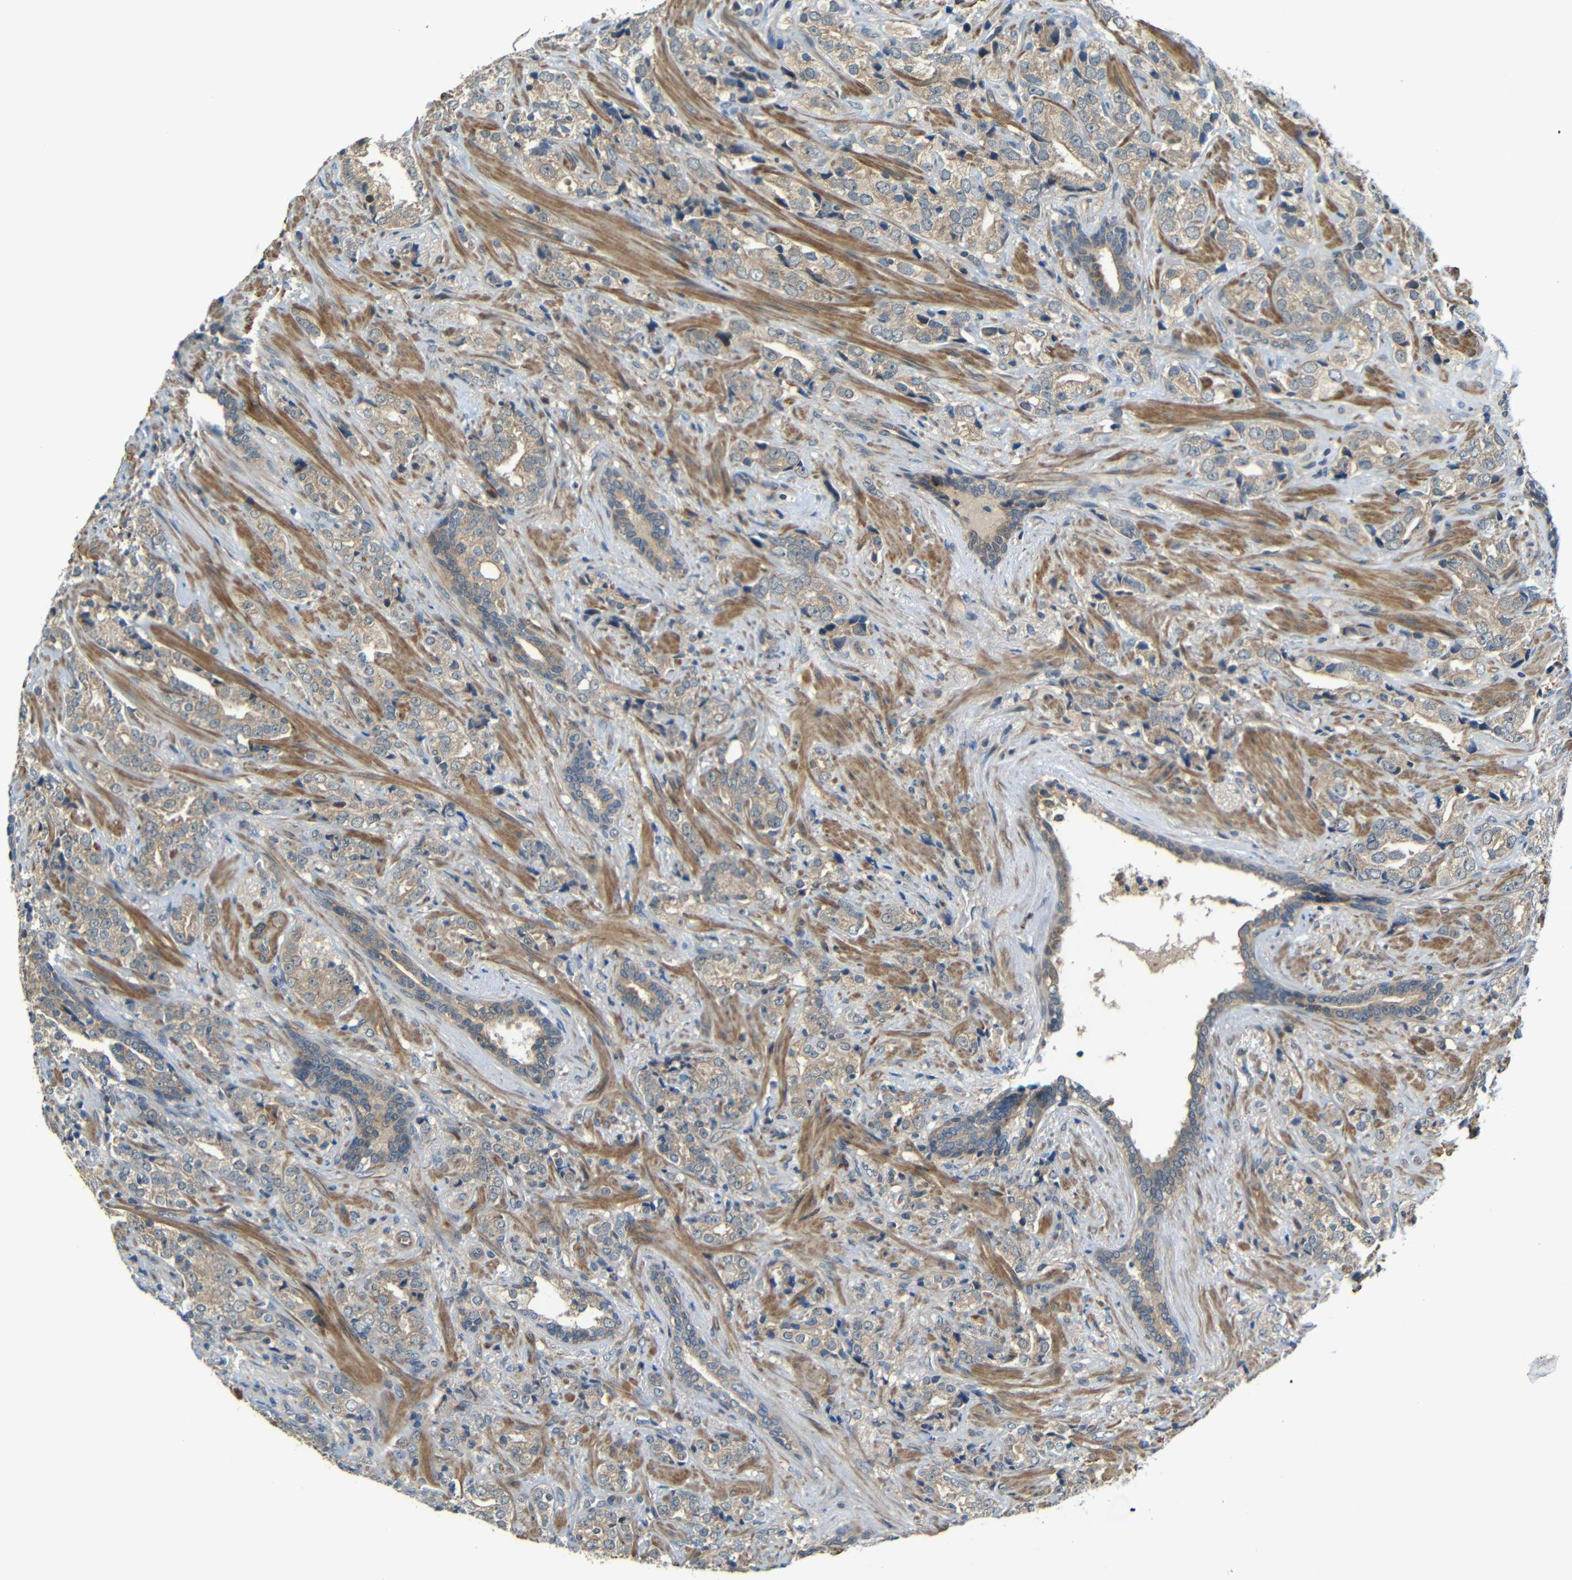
{"staining": {"intensity": "weak", "quantity": ">75%", "location": "cytoplasmic/membranous"}, "tissue": "prostate cancer", "cell_type": "Tumor cells", "image_type": "cancer", "snomed": [{"axis": "morphology", "description": "Adenocarcinoma, High grade"}, {"axis": "topography", "description": "Prostate"}], "caption": "Immunohistochemical staining of human prostate high-grade adenocarcinoma shows weak cytoplasmic/membranous protein expression in about >75% of tumor cells. (brown staining indicates protein expression, while blue staining denotes nuclei).", "gene": "FNDC3A", "patient": {"sex": "male", "age": 71}}